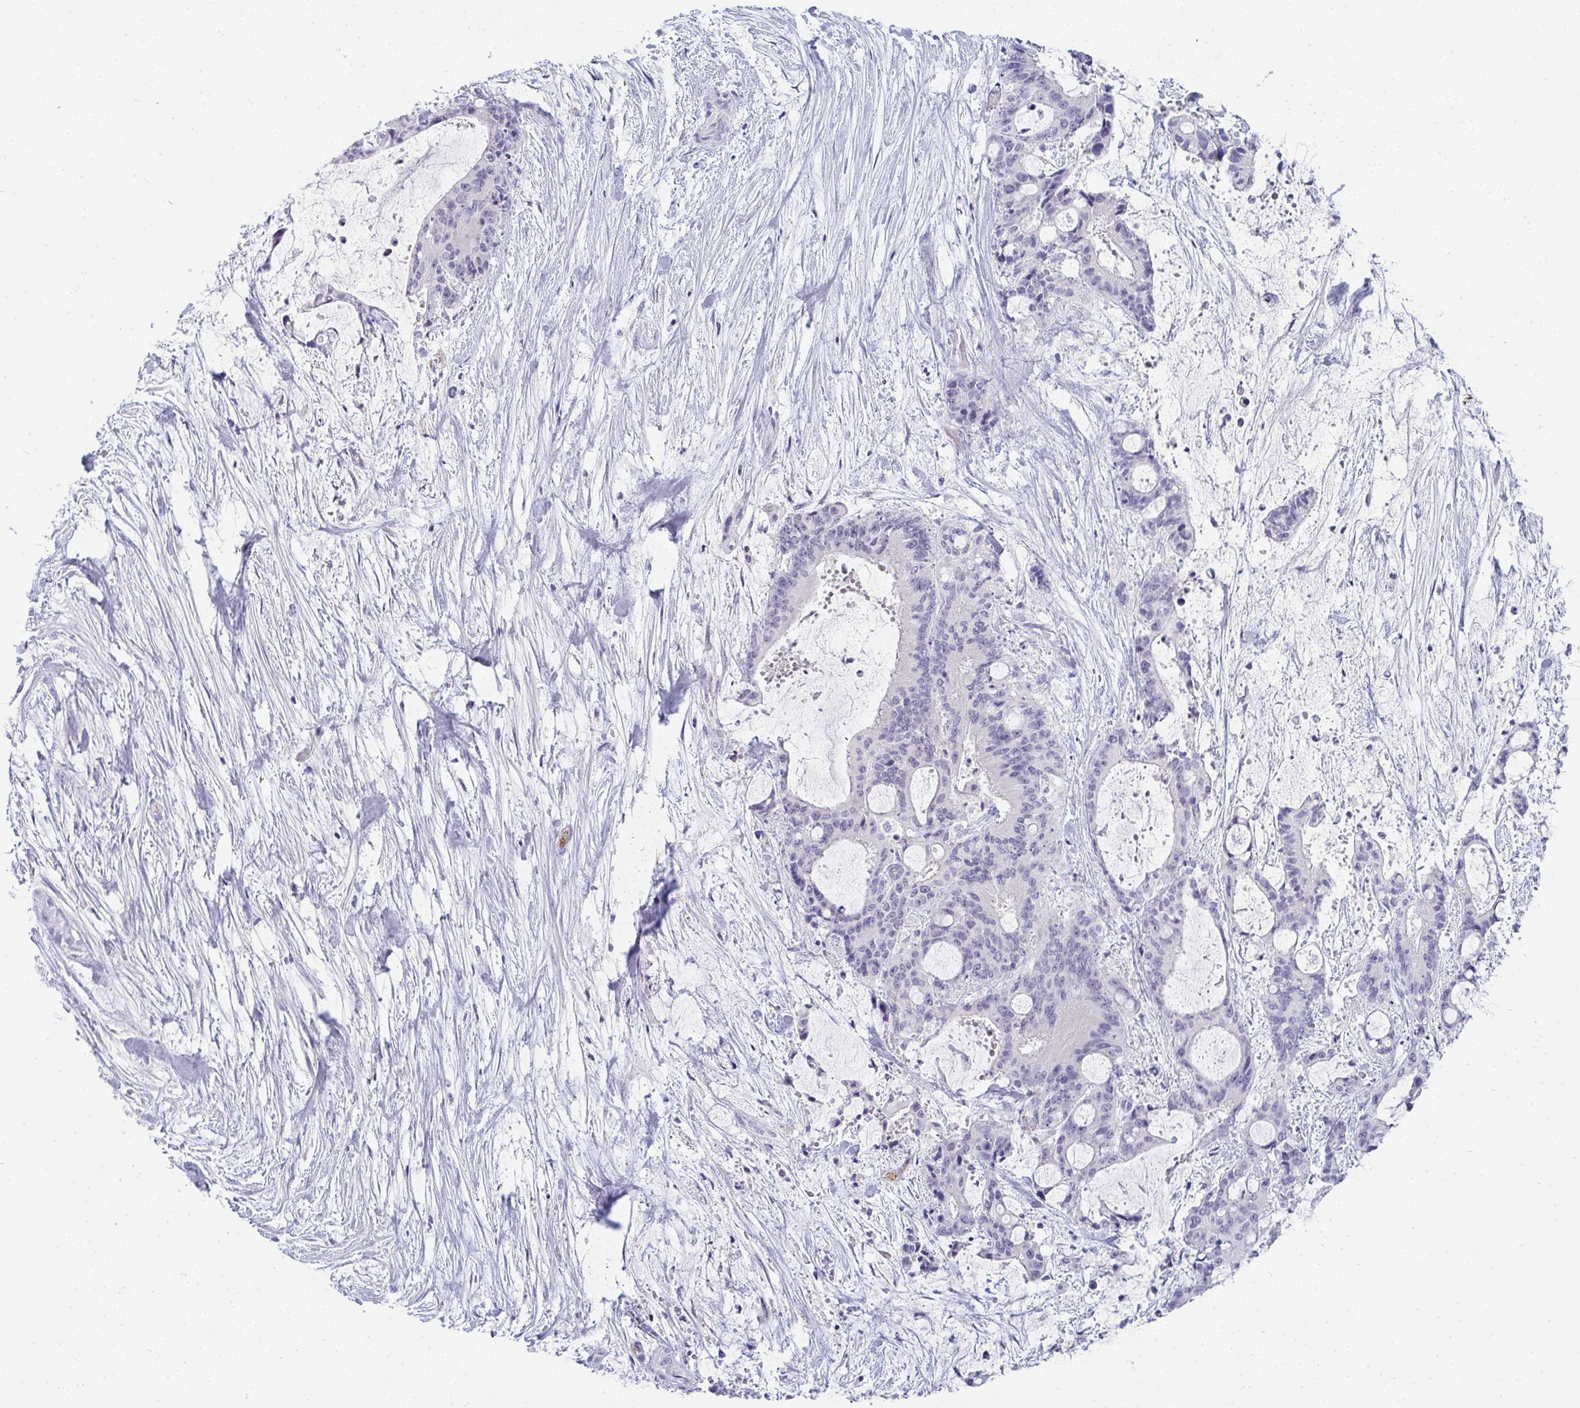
{"staining": {"intensity": "negative", "quantity": "none", "location": "none"}, "tissue": "liver cancer", "cell_type": "Tumor cells", "image_type": "cancer", "snomed": [{"axis": "morphology", "description": "Normal tissue, NOS"}, {"axis": "morphology", "description": "Cholangiocarcinoma"}, {"axis": "topography", "description": "Liver"}, {"axis": "topography", "description": "Peripheral nerve tissue"}], "caption": "Protein analysis of liver cholangiocarcinoma exhibits no significant positivity in tumor cells.", "gene": "TMEM82", "patient": {"sex": "female", "age": 73}}